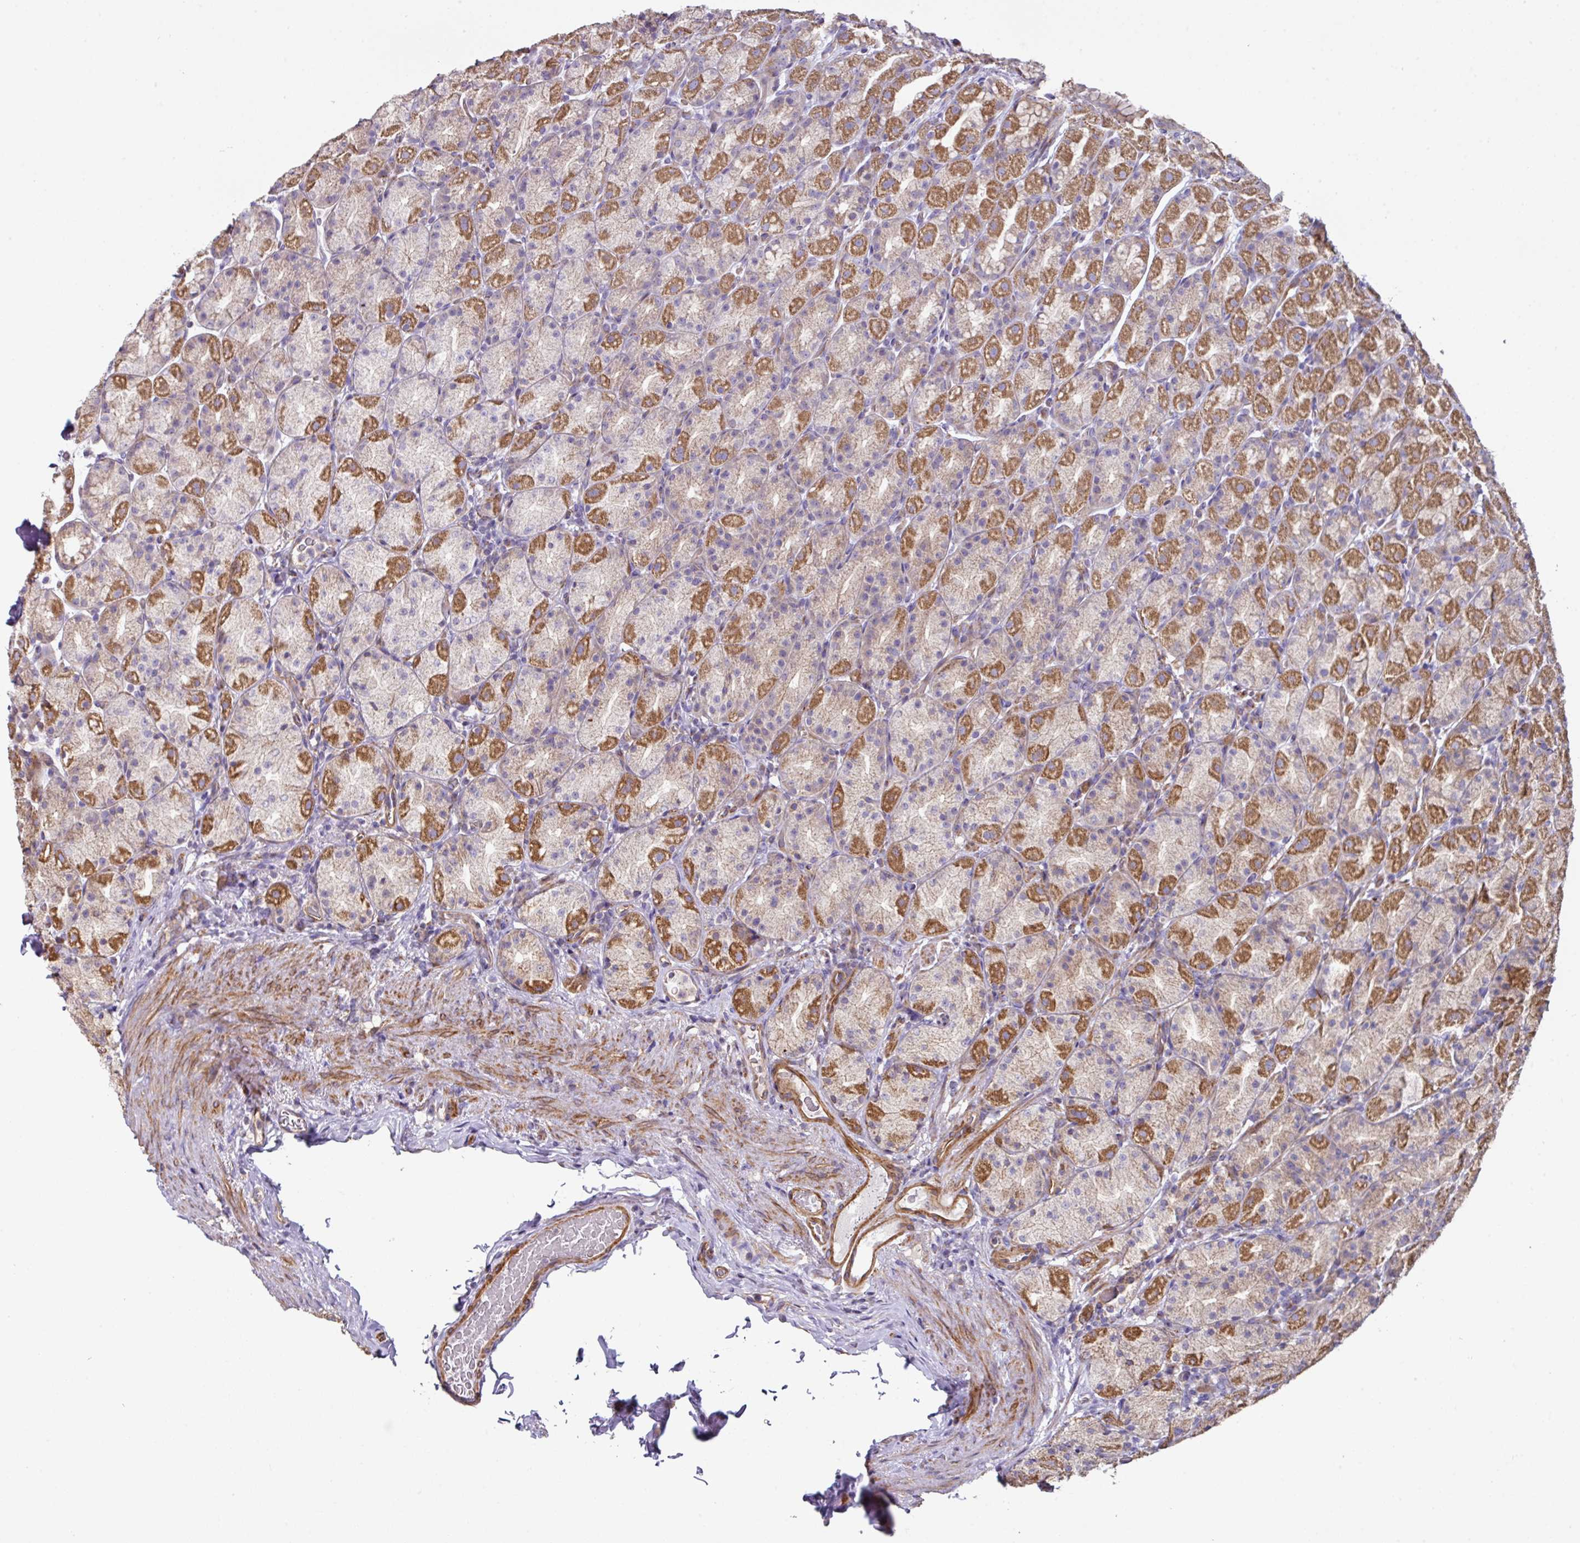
{"staining": {"intensity": "moderate", "quantity": "25%-75%", "location": "cytoplasmic/membranous"}, "tissue": "stomach", "cell_type": "Glandular cells", "image_type": "normal", "snomed": [{"axis": "morphology", "description": "Normal tissue, NOS"}, {"axis": "topography", "description": "Stomach, upper"}, {"axis": "topography", "description": "Stomach"}], "caption": "IHC of unremarkable stomach reveals medium levels of moderate cytoplasmic/membranous positivity in approximately 25%-75% of glandular cells. The staining was performed using DAB to visualize the protein expression in brown, while the nuclei were stained in blue with hematoxylin (Magnification: 20x).", "gene": "MRRF", "patient": {"sex": "male", "age": 68}}